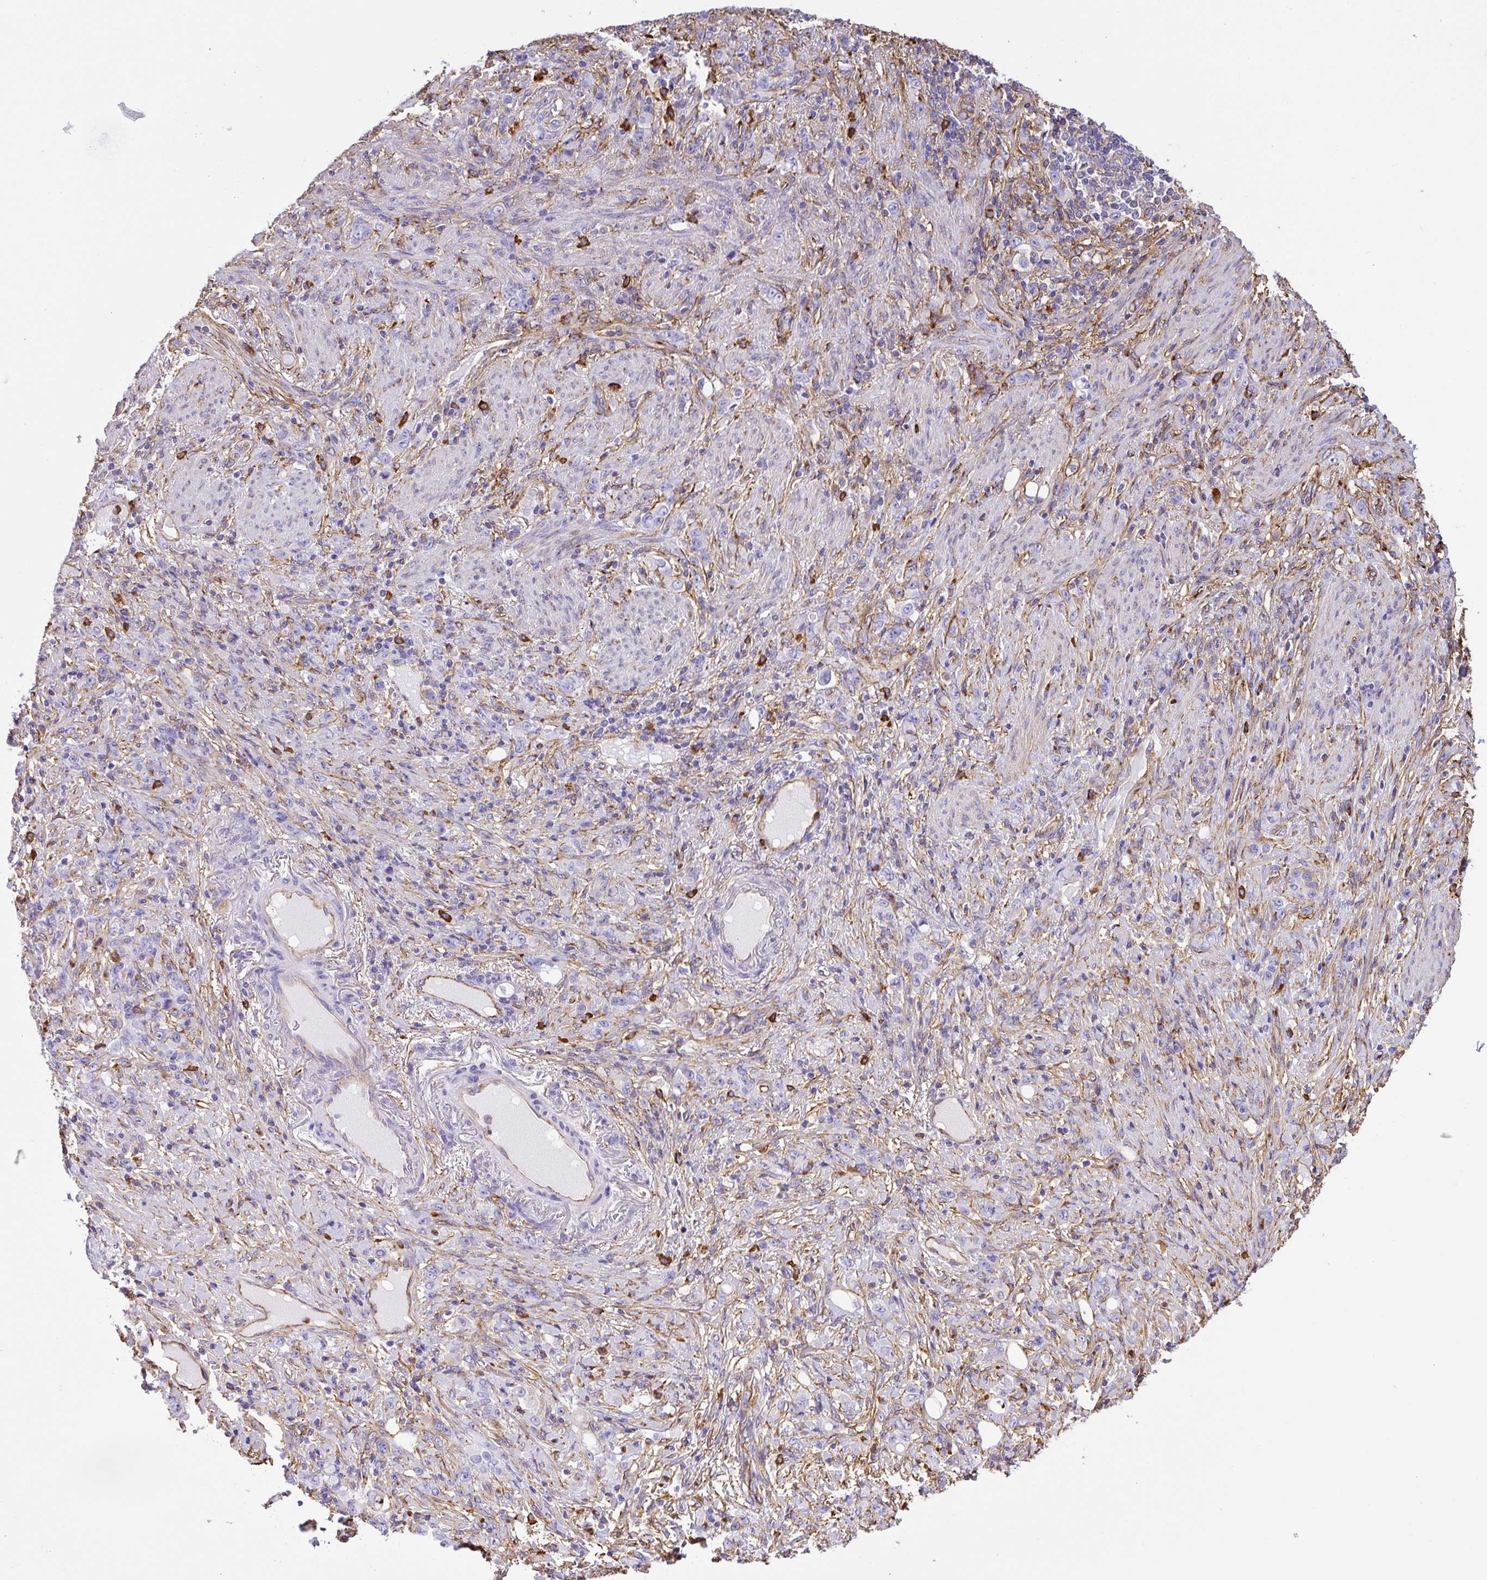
{"staining": {"intensity": "negative", "quantity": "none", "location": "none"}, "tissue": "stomach cancer", "cell_type": "Tumor cells", "image_type": "cancer", "snomed": [{"axis": "morphology", "description": "Normal tissue, NOS"}, {"axis": "morphology", "description": "Adenocarcinoma, NOS"}, {"axis": "topography", "description": "Stomach"}], "caption": "Immunohistochemistry image of human stomach cancer (adenocarcinoma) stained for a protein (brown), which exhibits no expression in tumor cells.", "gene": "MAGEB5", "patient": {"sex": "female", "age": 79}}